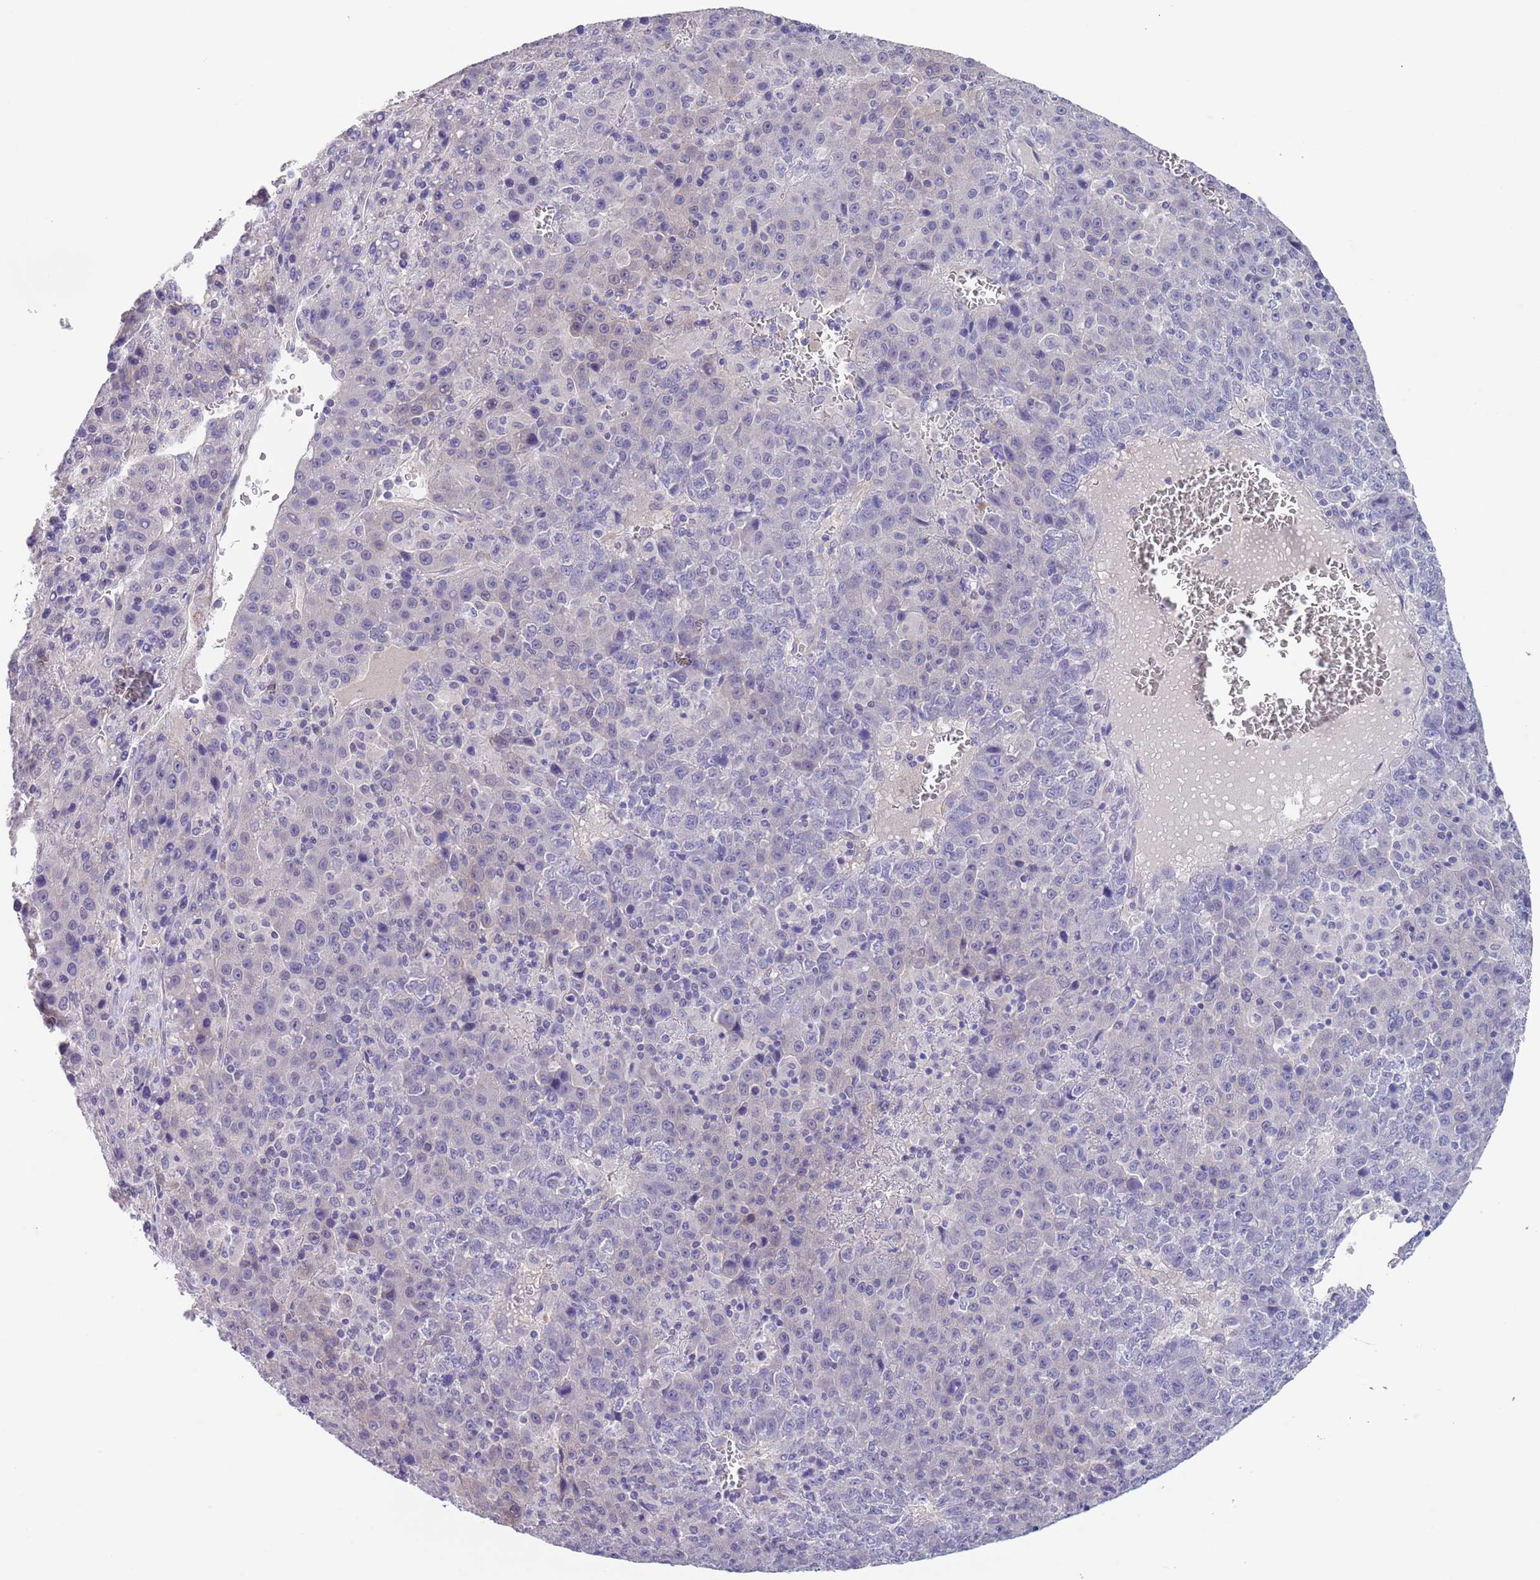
{"staining": {"intensity": "negative", "quantity": "none", "location": "none"}, "tissue": "liver cancer", "cell_type": "Tumor cells", "image_type": "cancer", "snomed": [{"axis": "morphology", "description": "Carcinoma, Hepatocellular, NOS"}, {"axis": "topography", "description": "Liver"}], "caption": "Human hepatocellular carcinoma (liver) stained for a protein using immunohistochemistry reveals no expression in tumor cells.", "gene": "RNF169", "patient": {"sex": "female", "age": 53}}